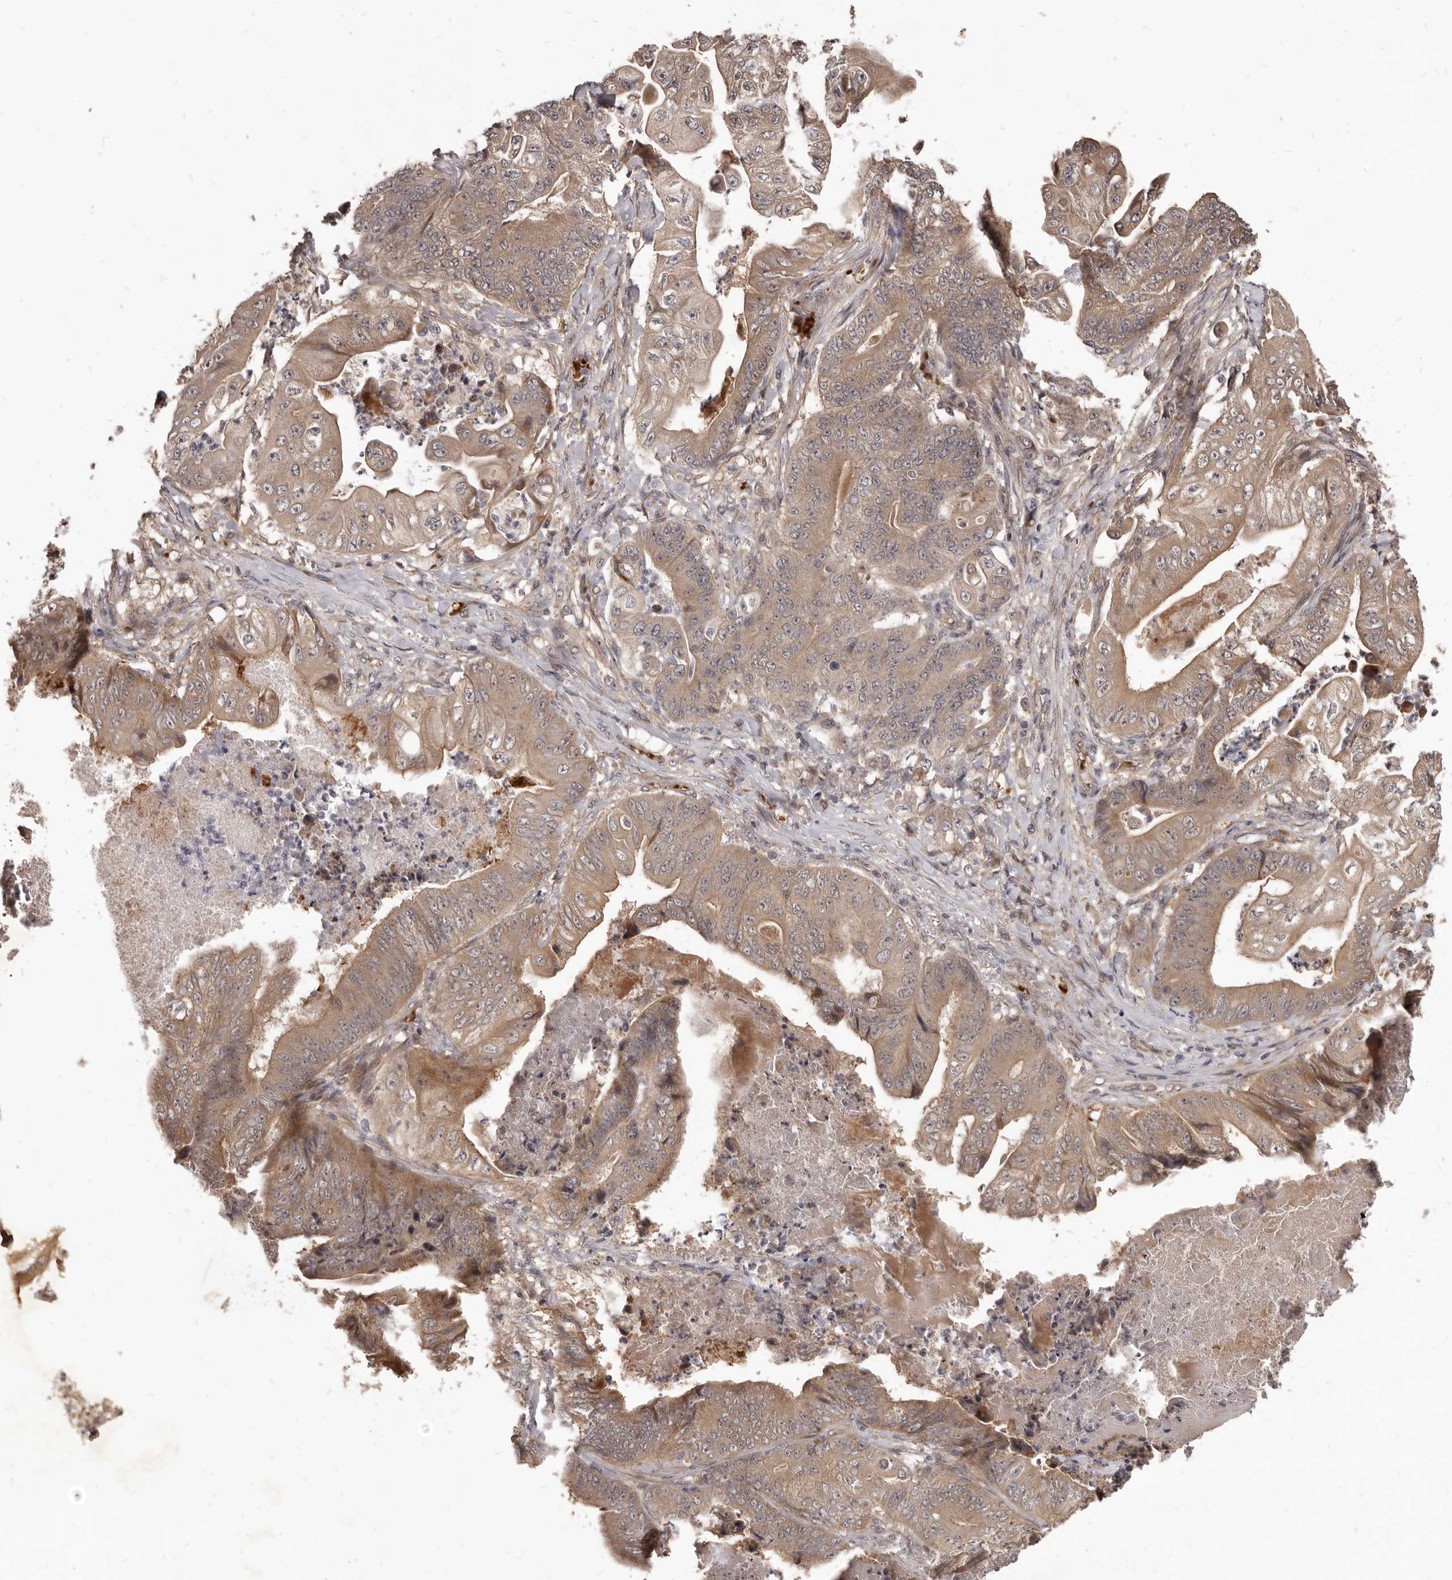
{"staining": {"intensity": "weak", "quantity": ">75%", "location": "cytoplasmic/membranous"}, "tissue": "stomach cancer", "cell_type": "Tumor cells", "image_type": "cancer", "snomed": [{"axis": "morphology", "description": "Adenocarcinoma, NOS"}, {"axis": "topography", "description": "Stomach"}], "caption": "An image of human stomach cancer stained for a protein displays weak cytoplasmic/membranous brown staining in tumor cells.", "gene": "GABPB2", "patient": {"sex": "female", "age": 73}}